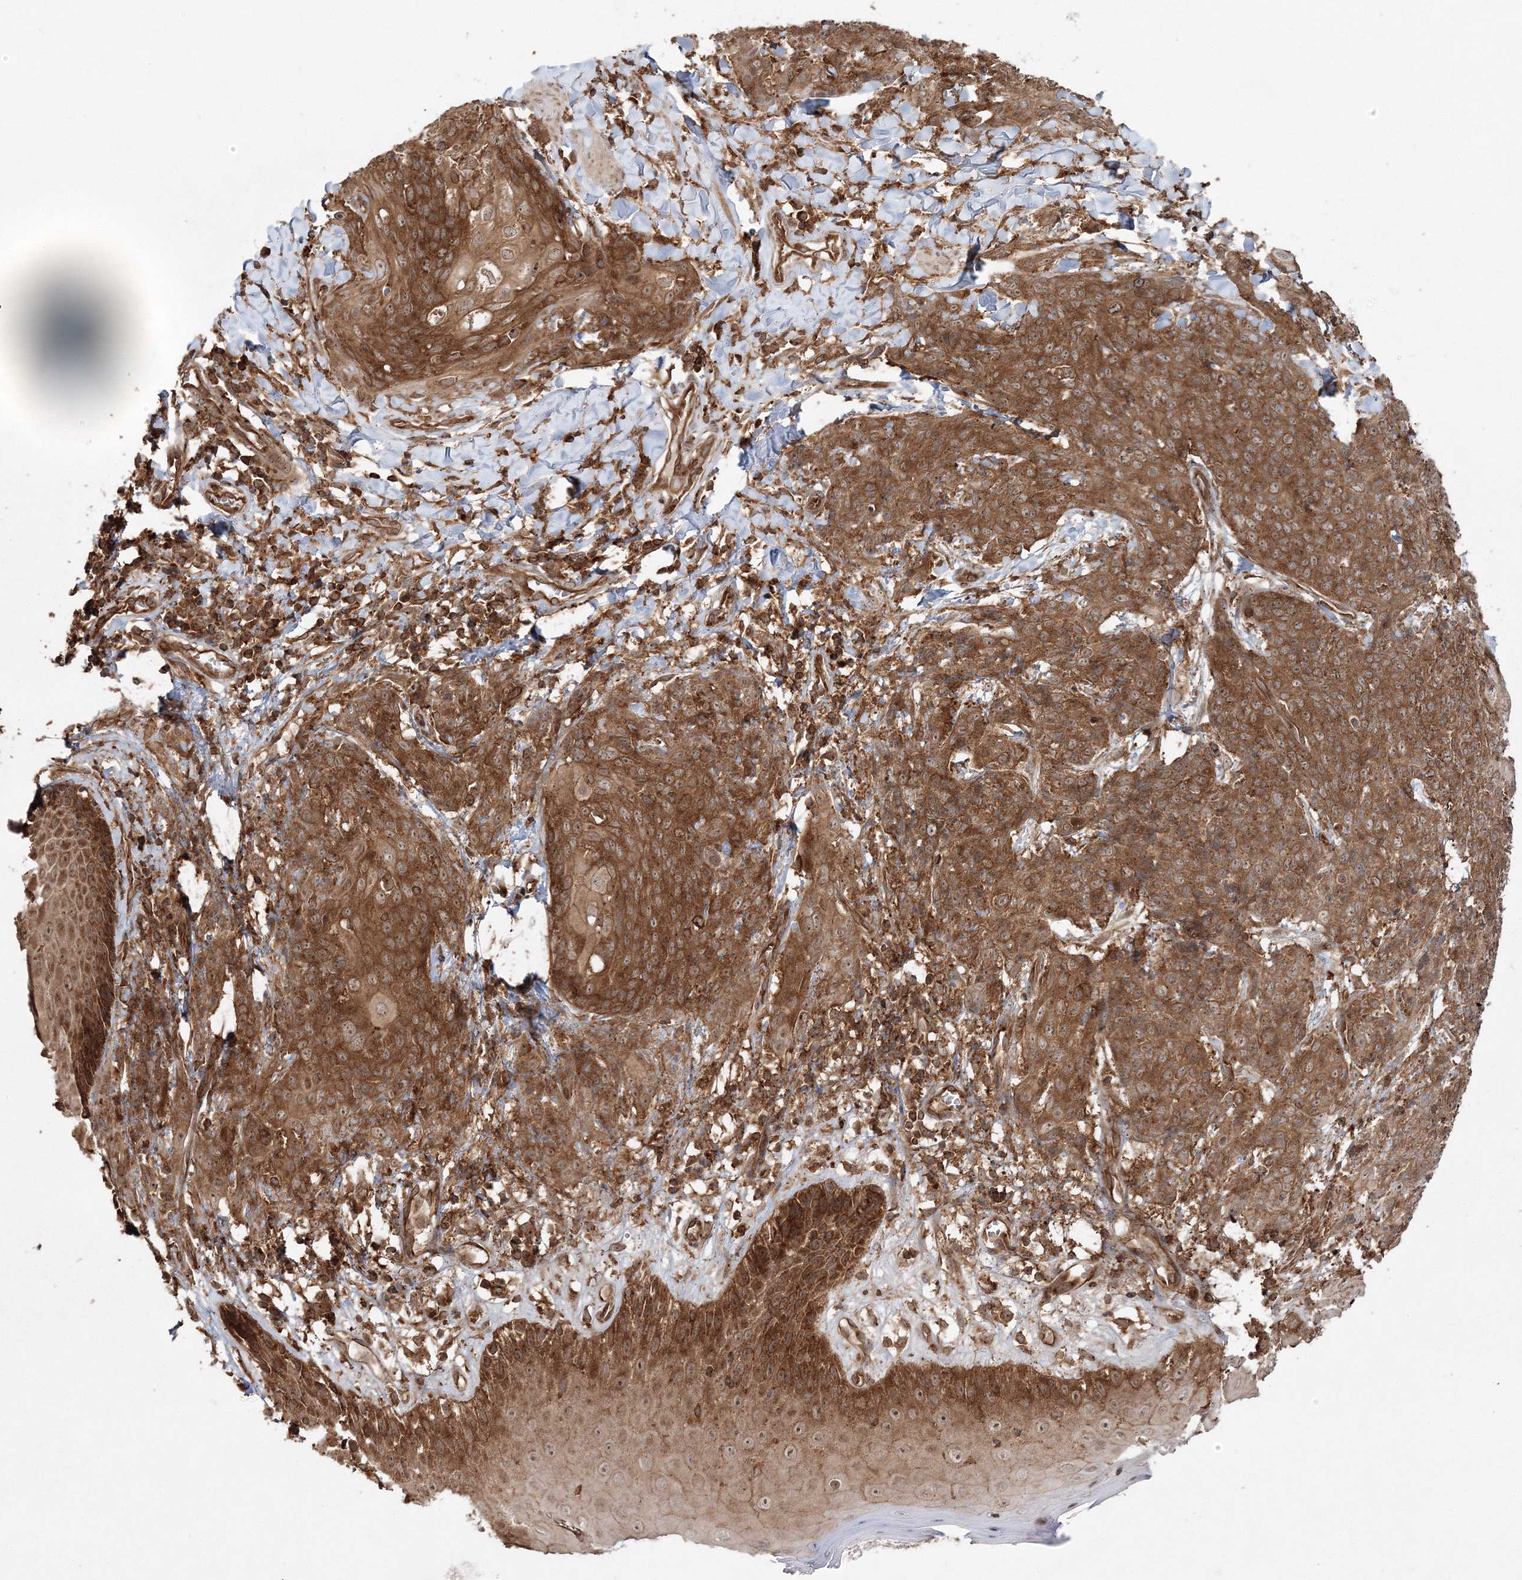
{"staining": {"intensity": "strong", "quantity": ">75%", "location": "cytoplasmic/membranous"}, "tissue": "skin cancer", "cell_type": "Tumor cells", "image_type": "cancer", "snomed": [{"axis": "morphology", "description": "Squamous cell carcinoma, NOS"}, {"axis": "topography", "description": "Skin"}, {"axis": "topography", "description": "Vulva"}], "caption": "Immunohistochemistry histopathology image of human skin squamous cell carcinoma stained for a protein (brown), which shows high levels of strong cytoplasmic/membranous expression in approximately >75% of tumor cells.", "gene": "WDR37", "patient": {"sex": "female", "age": 85}}